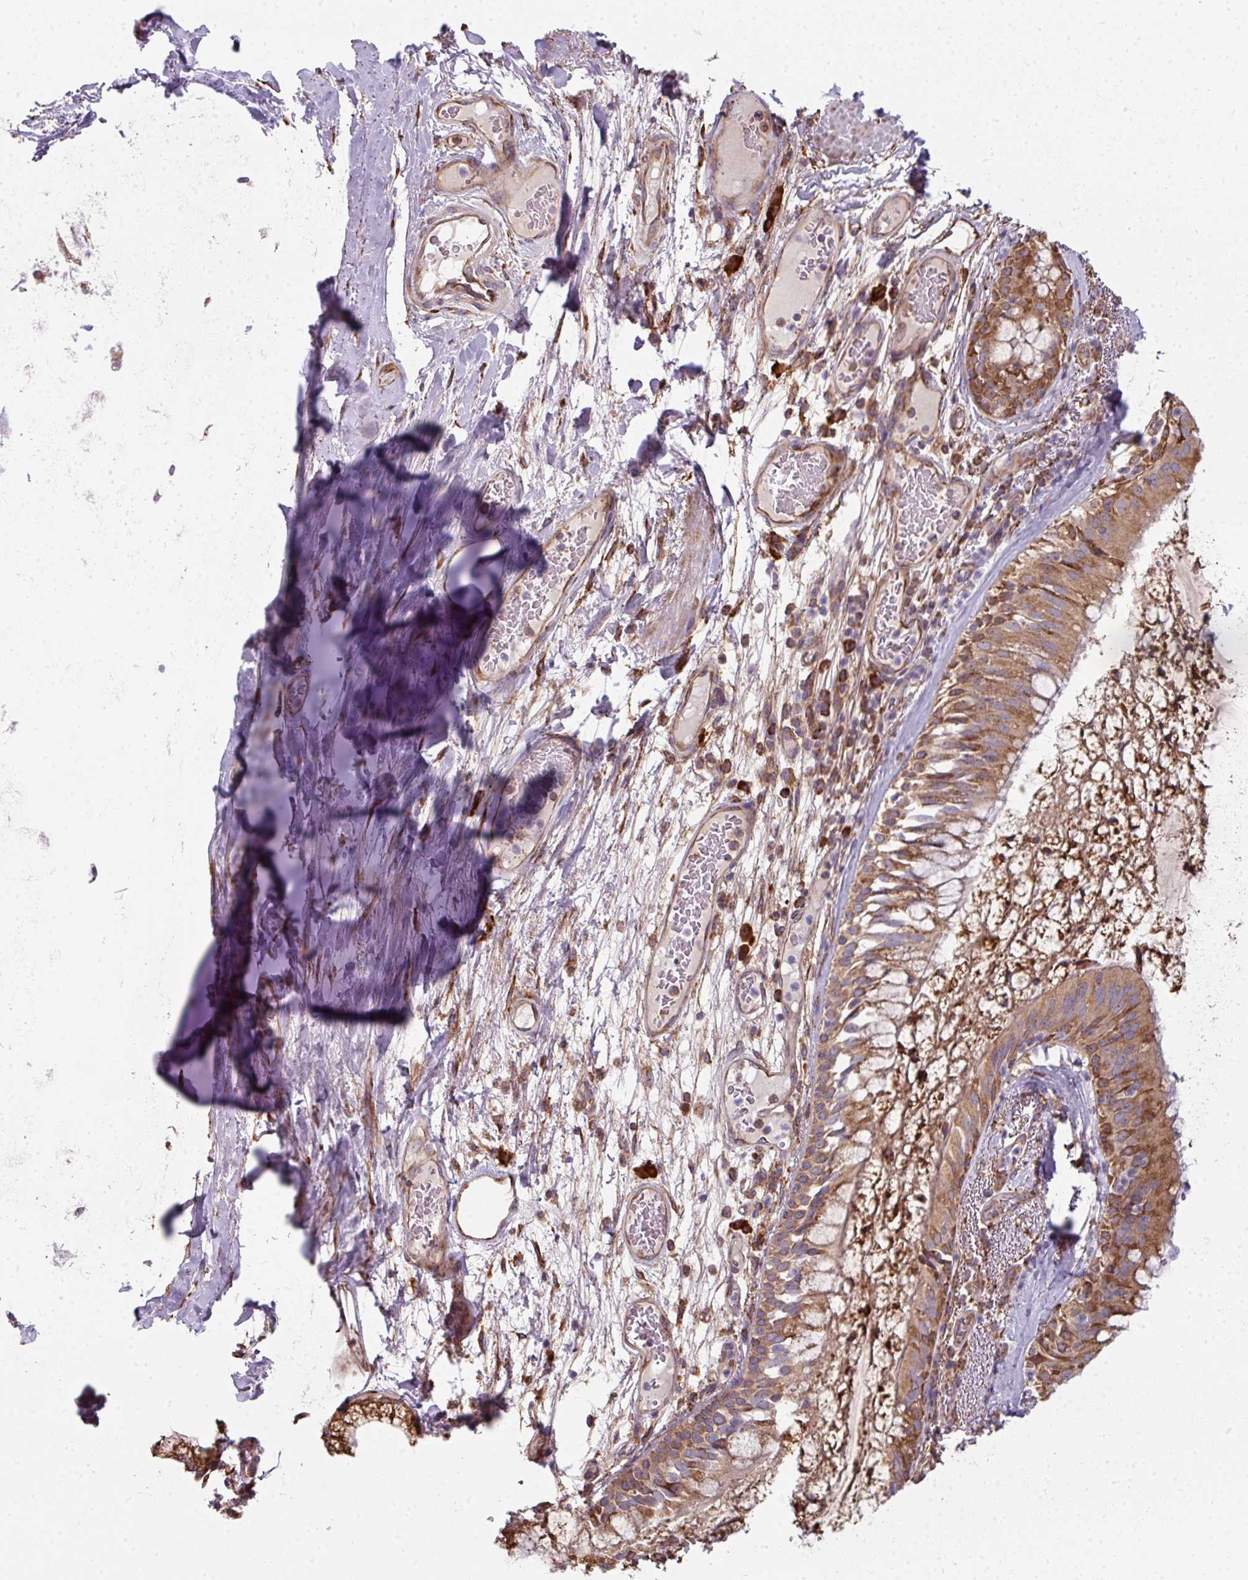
{"staining": {"intensity": "moderate", "quantity": ">75%", "location": "cytoplasmic/membranous"}, "tissue": "bronchus", "cell_type": "Respiratory epithelial cells", "image_type": "normal", "snomed": [{"axis": "morphology", "description": "Normal tissue, NOS"}, {"axis": "topography", "description": "Cartilage tissue"}, {"axis": "topography", "description": "Bronchus"}], "caption": "Brown immunohistochemical staining in unremarkable human bronchus exhibits moderate cytoplasmic/membranous staining in approximately >75% of respiratory epithelial cells. (DAB IHC, brown staining for protein, blue staining for nuclei).", "gene": "FAT4", "patient": {"sex": "male", "age": 63}}